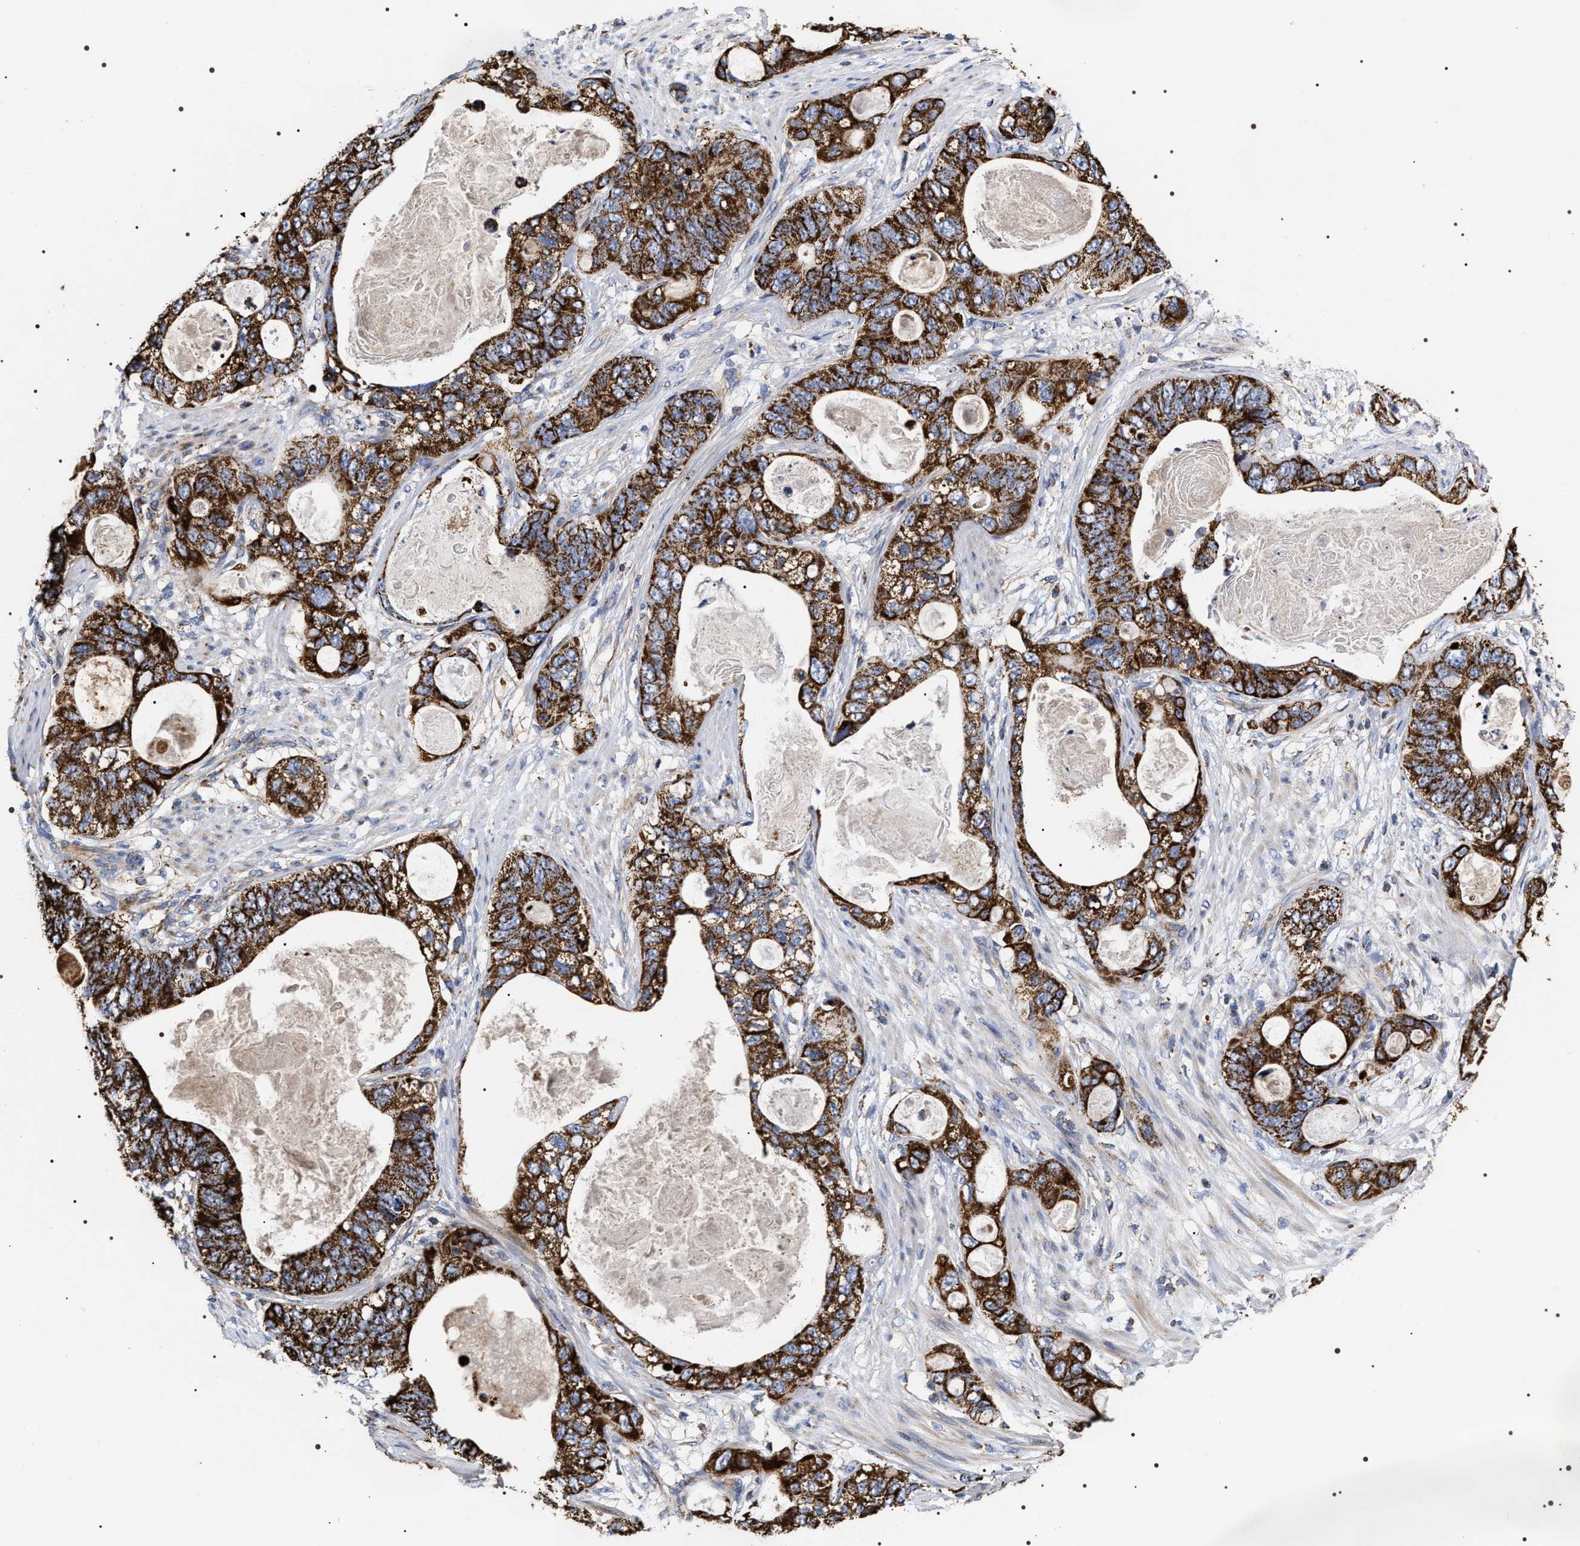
{"staining": {"intensity": "strong", "quantity": ">75%", "location": "cytoplasmic/membranous"}, "tissue": "stomach cancer", "cell_type": "Tumor cells", "image_type": "cancer", "snomed": [{"axis": "morphology", "description": "Normal tissue, NOS"}, {"axis": "morphology", "description": "Adenocarcinoma, NOS"}, {"axis": "topography", "description": "Stomach"}], "caption": "Protein staining demonstrates strong cytoplasmic/membranous positivity in about >75% of tumor cells in adenocarcinoma (stomach).", "gene": "COG5", "patient": {"sex": "female", "age": 89}}